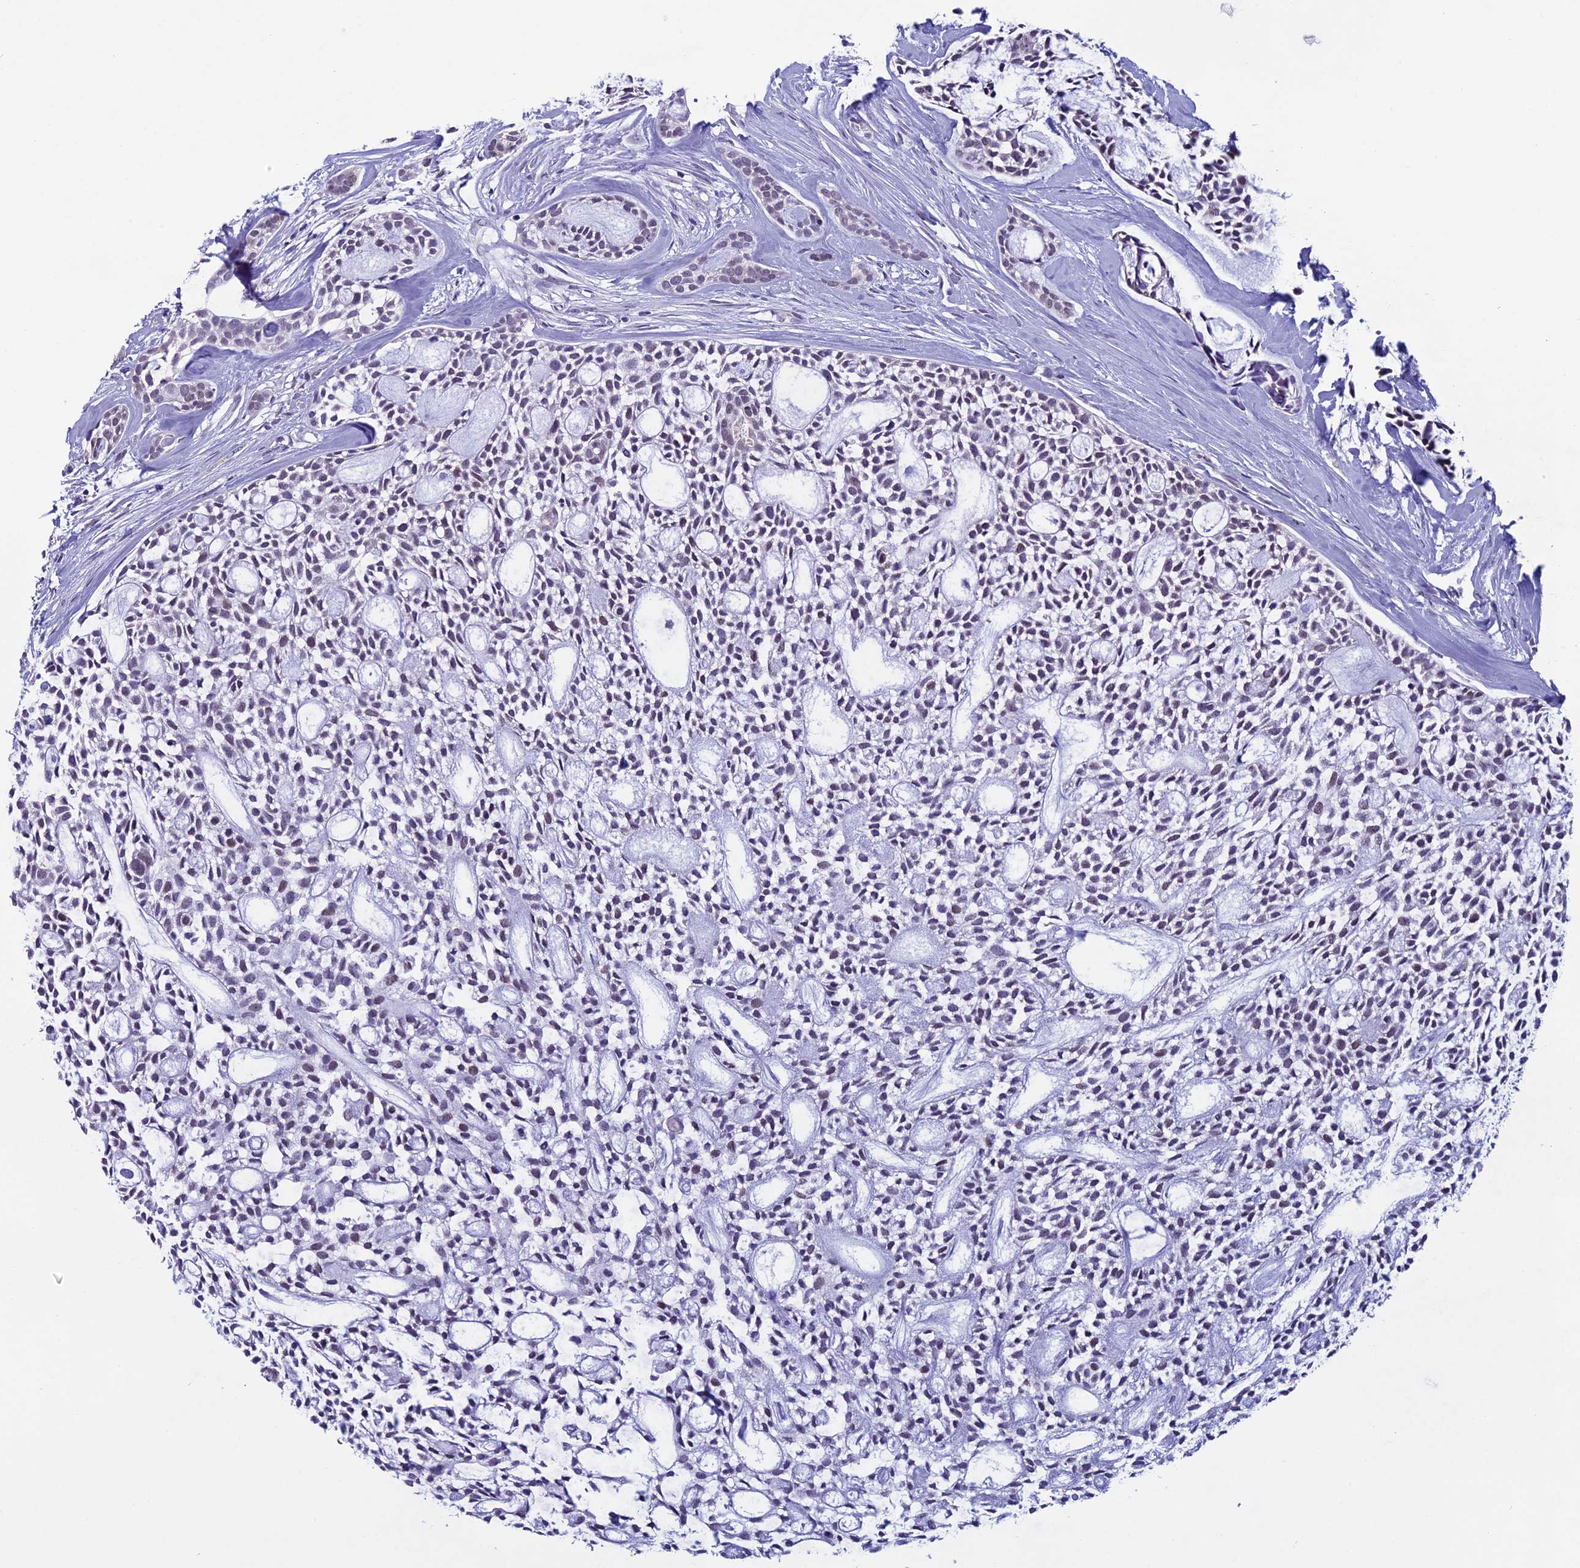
{"staining": {"intensity": "weak", "quantity": "<25%", "location": "cytoplasmic/membranous"}, "tissue": "head and neck cancer", "cell_type": "Tumor cells", "image_type": "cancer", "snomed": [{"axis": "morphology", "description": "Adenocarcinoma, NOS"}, {"axis": "topography", "description": "Subcutis"}, {"axis": "topography", "description": "Head-Neck"}], "caption": "DAB (3,3'-diaminobenzidine) immunohistochemical staining of human adenocarcinoma (head and neck) exhibits no significant expression in tumor cells.", "gene": "ZNF317", "patient": {"sex": "female", "age": 73}}